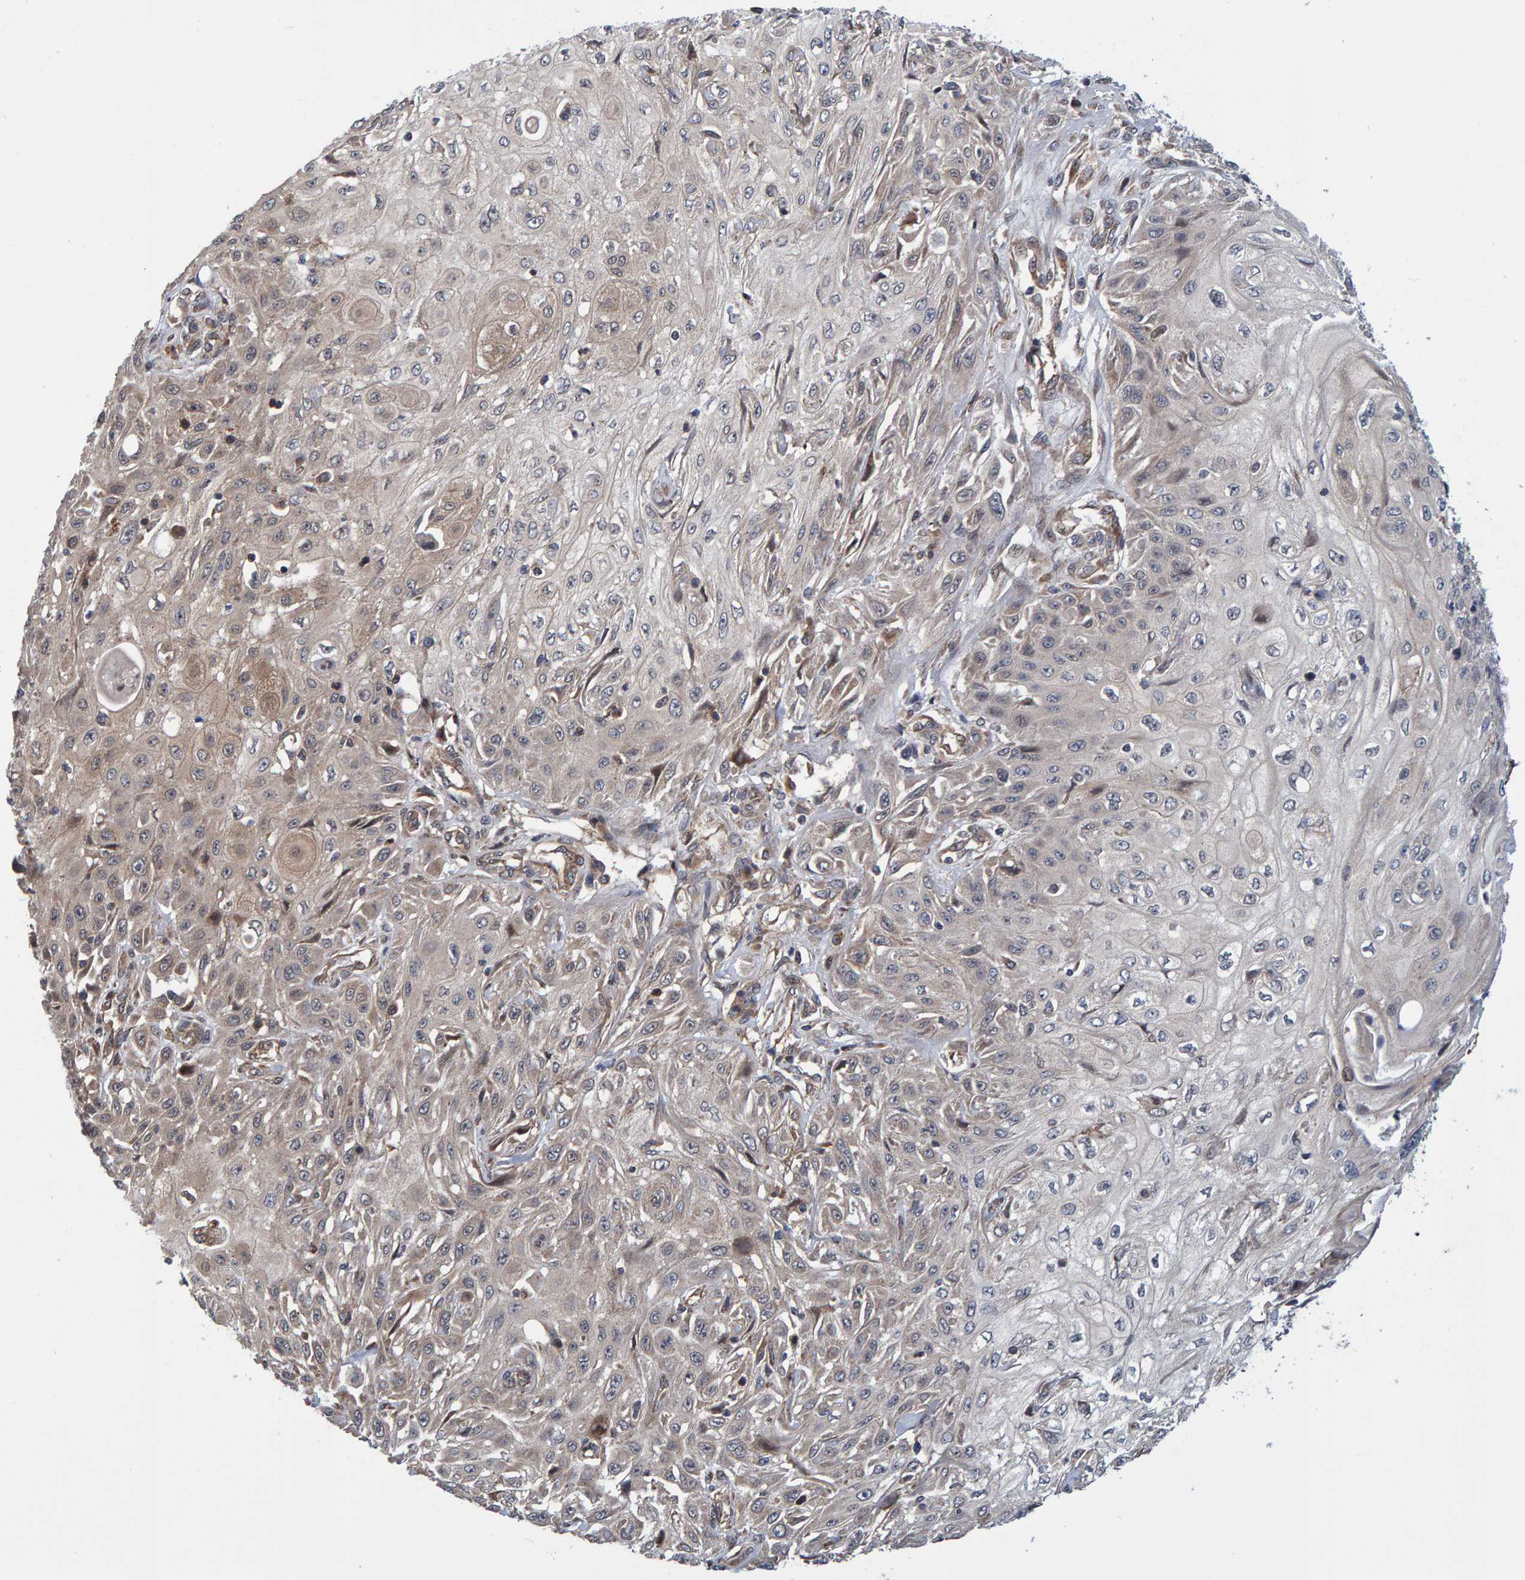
{"staining": {"intensity": "weak", "quantity": "25%-75%", "location": "cytoplasmic/membranous"}, "tissue": "skin cancer", "cell_type": "Tumor cells", "image_type": "cancer", "snomed": [{"axis": "morphology", "description": "Squamous cell carcinoma, NOS"}, {"axis": "morphology", "description": "Squamous cell carcinoma, metastatic, NOS"}, {"axis": "topography", "description": "Skin"}, {"axis": "topography", "description": "Lymph node"}], "caption": "Skin cancer (squamous cell carcinoma) was stained to show a protein in brown. There is low levels of weak cytoplasmic/membranous expression in approximately 25%-75% of tumor cells. (IHC, brightfield microscopy, high magnification).", "gene": "SCRN2", "patient": {"sex": "male", "age": 75}}